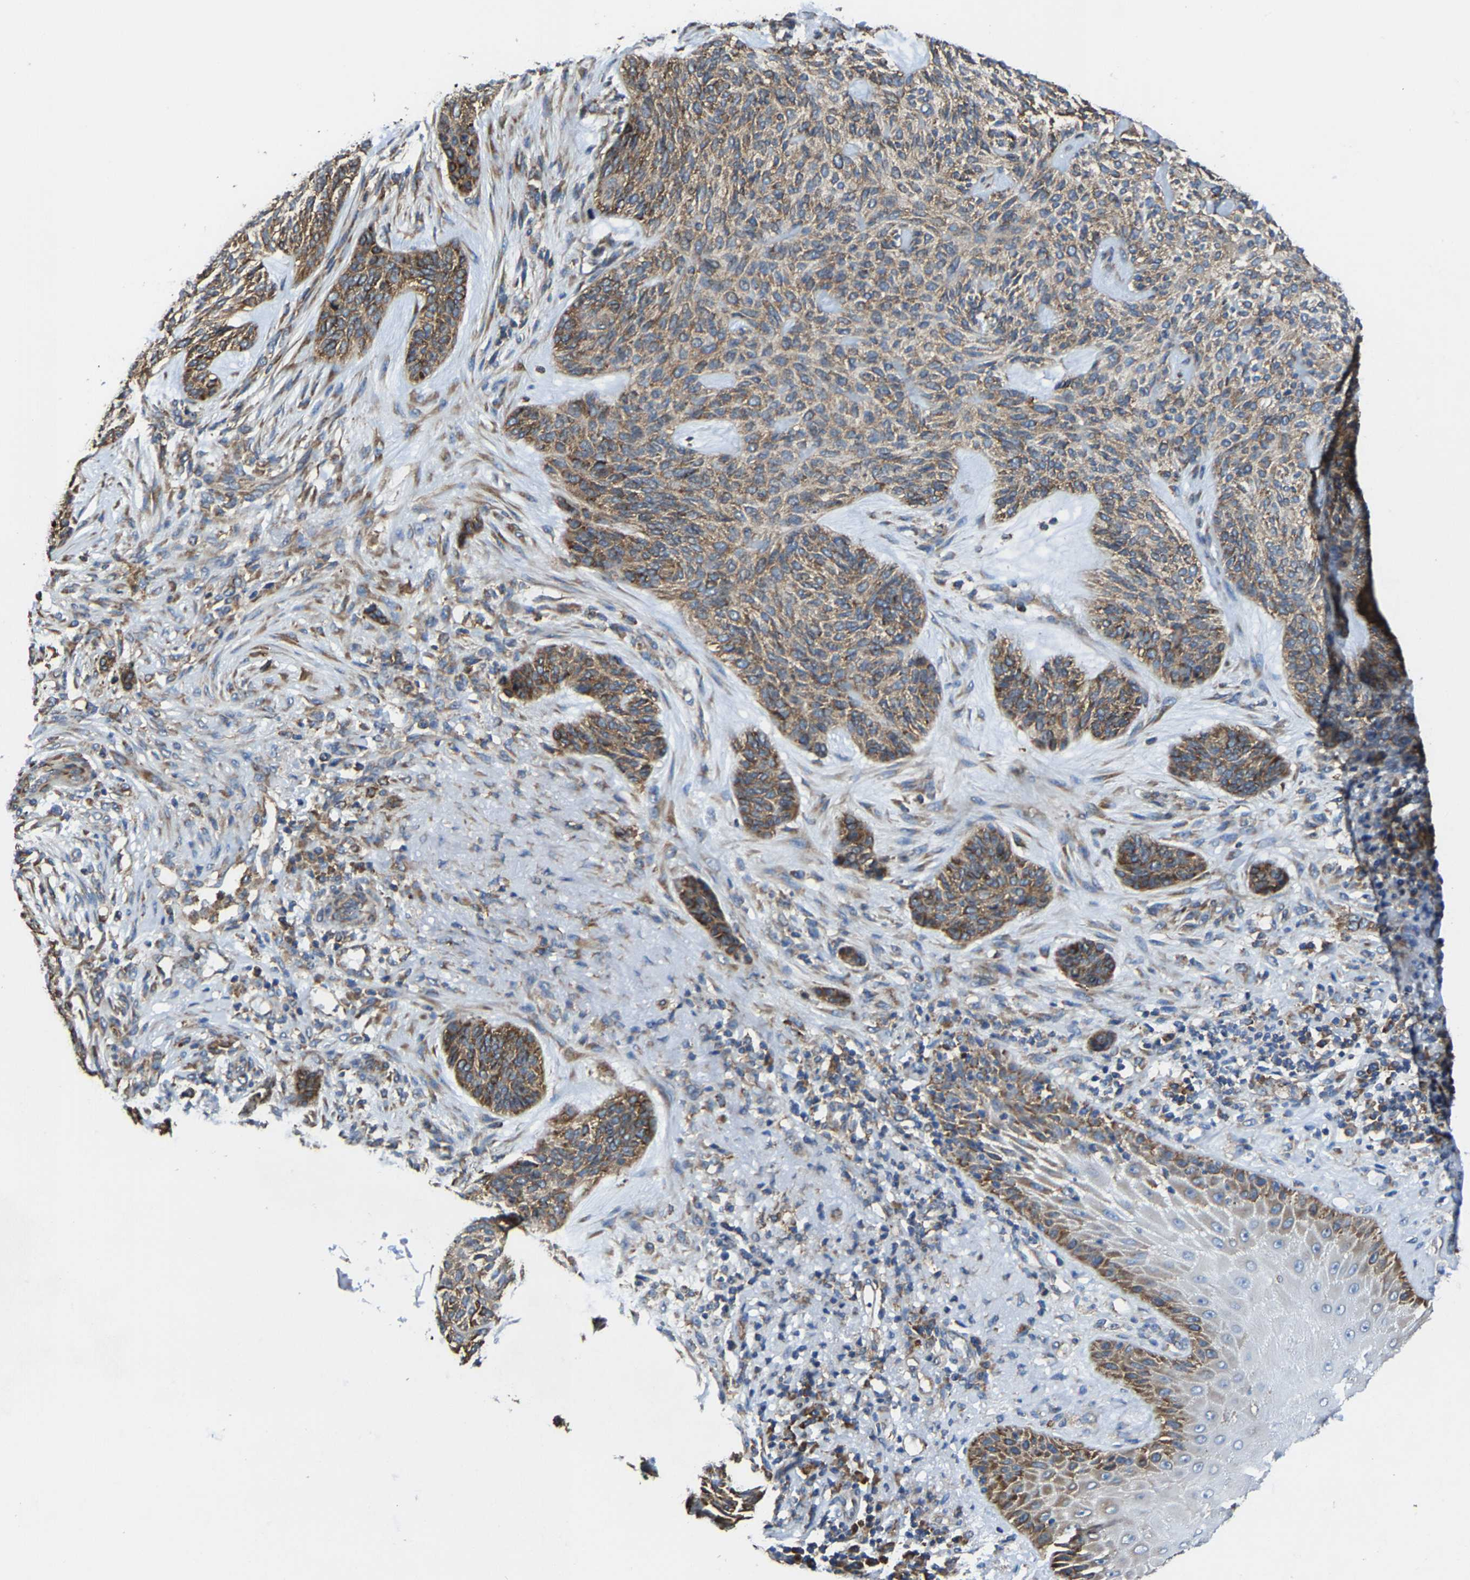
{"staining": {"intensity": "strong", "quantity": ">75%", "location": "cytoplasmic/membranous"}, "tissue": "skin cancer", "cell_type": "Tumor cells", "image_type": "cancer", "snomed": [{"axis": "morphology", "description": "Basal cell carcinoma"}, {"axis": "topography", "description": "Skin"}], "caption": "DAB immunohistochemical staining of skin cancer (basal cell carcinoma) reveals strong cytoplasmic/membranous protein expression in approximately >75% of tumor cells. The staining was performed using DAB (3,3'-diaminobenzidine) to visualize the protein expression in brown, while the nuclei were stained in blue with hematoxylin (Magnification: 20x).", "gene": "G3BP2", "patient": {"sex": "male", "age": 55}}